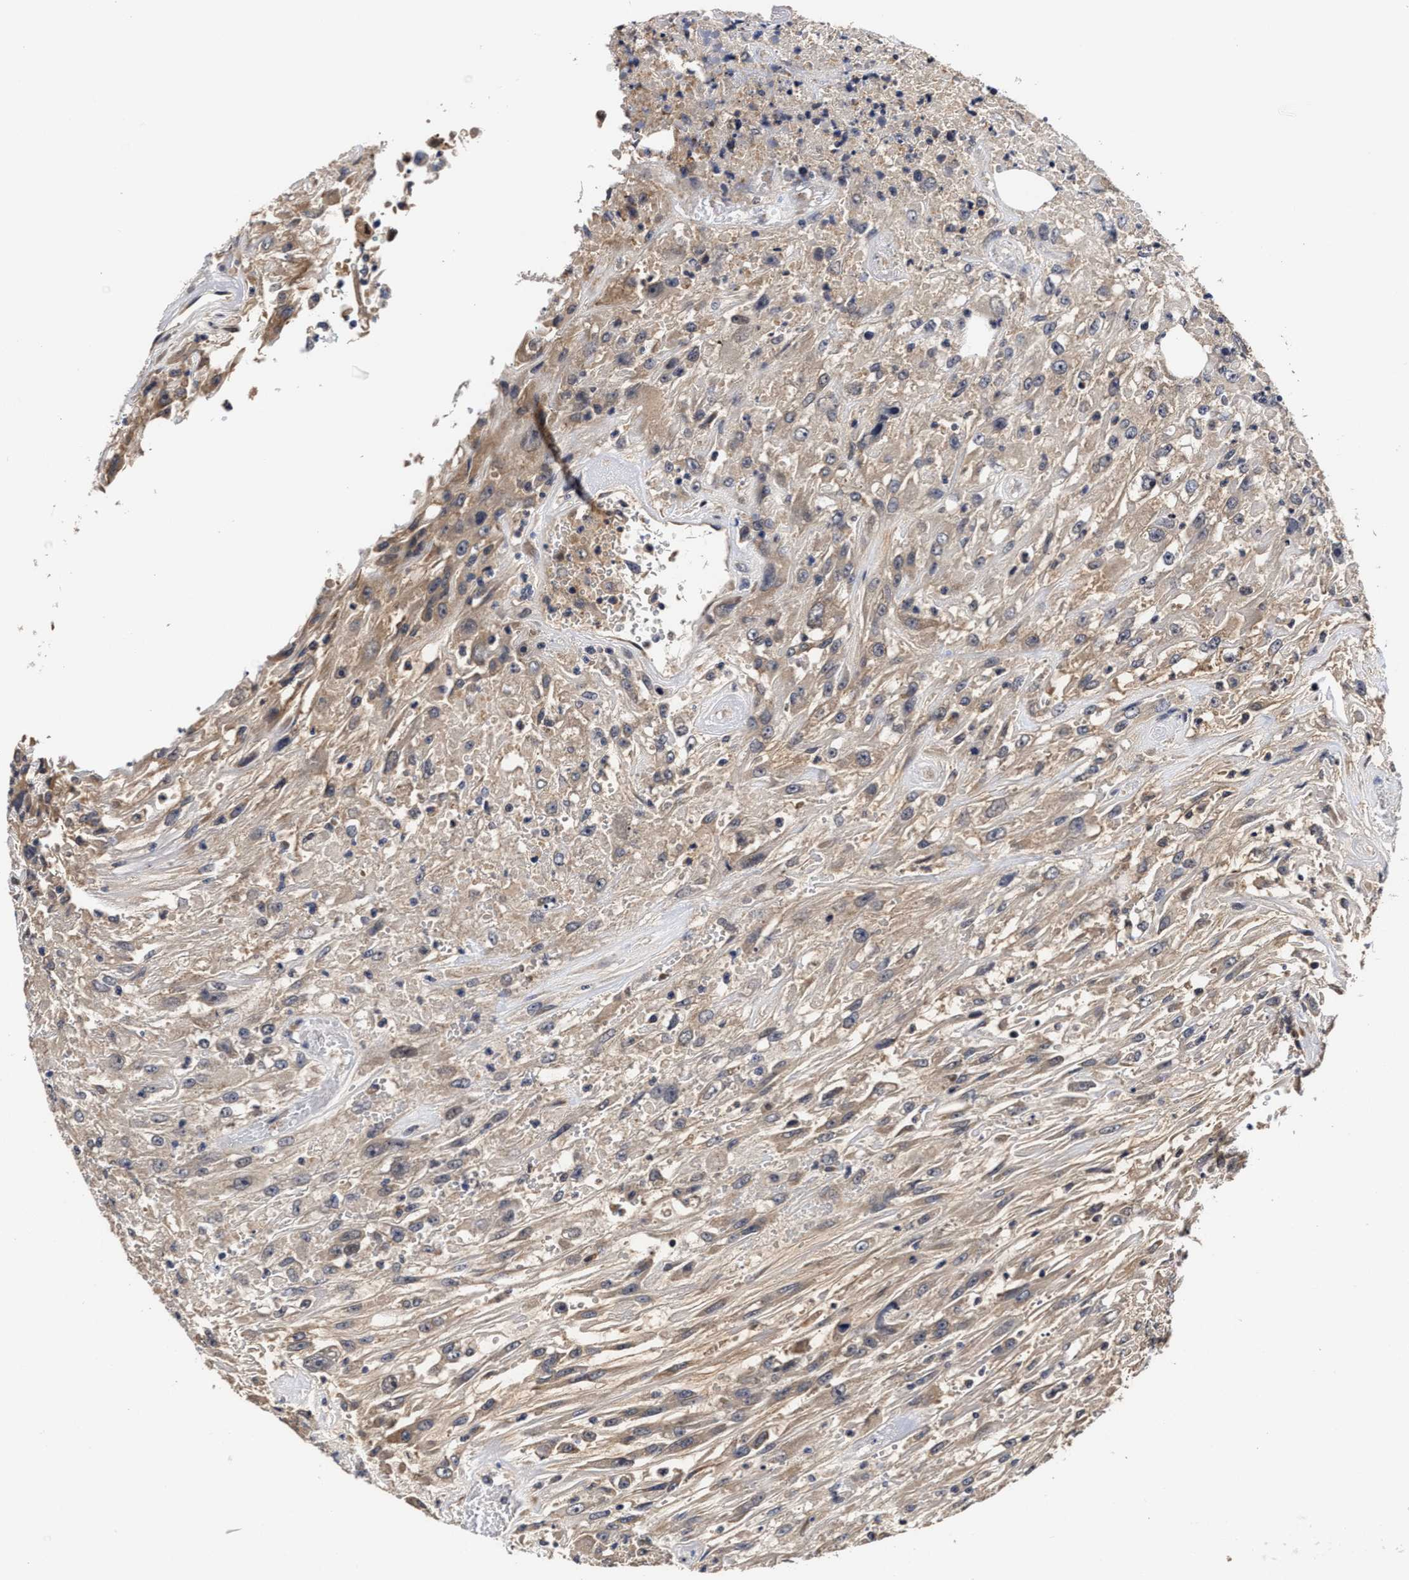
{"staining": {"intensity": "weak", "quantity": "25%-75%", "location": "cytoplasmic/membranous"}, "tissue": "urothelial cancer", "cell_type": "Tumor cells", "image_type": "cancer", "snomed": [{"axis": "morphology", "description": "Urothelial carcinoma, High grade"}, {"axis": "topography", "description": "Urinary bladder"}], "caption": "The photomicrograph reveals a brown stain indicating the presence of a protein in the cytoplasmic/membranous of tumor cells in urothelial carcinoma (high-grade). (DAB (3,3'-diaminobenzidine) IHC with brightfield microscopy, high magnification).", "gene": "SOCS5", "patient": {"sex": "male", "age": 46}}